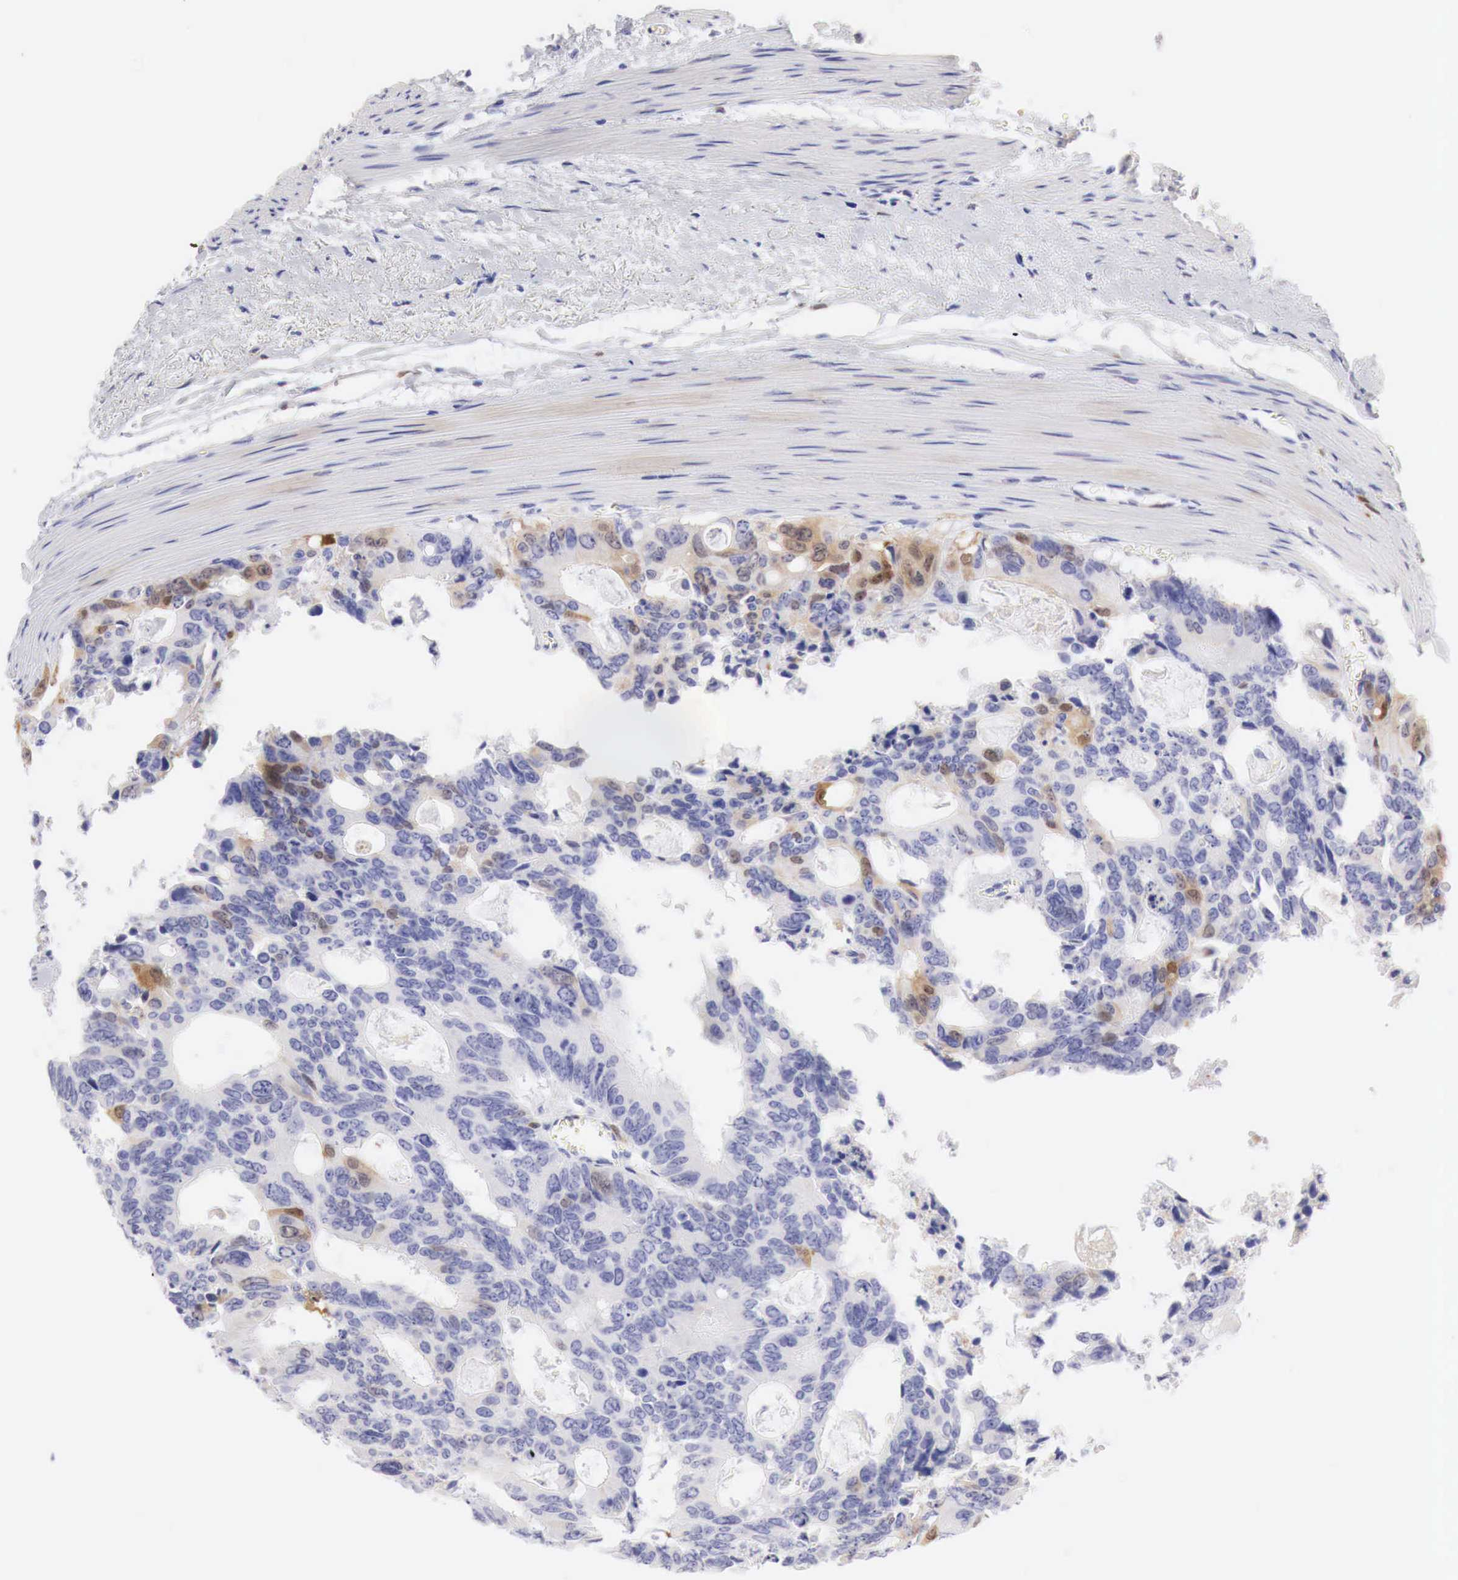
{"staining": {"intensity": "moderate", "quantity": "<25%", "location": "cytoplasmic/membranous"}, "tissue": "colorectal cancer", "cell_type": "Tumor cells", "image_type": "cancer", "snomed": [{"axis": "morphology", "description": "Adenocarcinoma, NOS"}, {"axis": "topography", "description": "Rectum"}], "caption": "Protein staining by immunohistochemistry reveals moderate cytoplasmic/membranous positivity in approximately <25% of tumor cells in colorectal cancer.", "gene": "CDKN2A", "patient": {"sex": "male", "age": 76}}